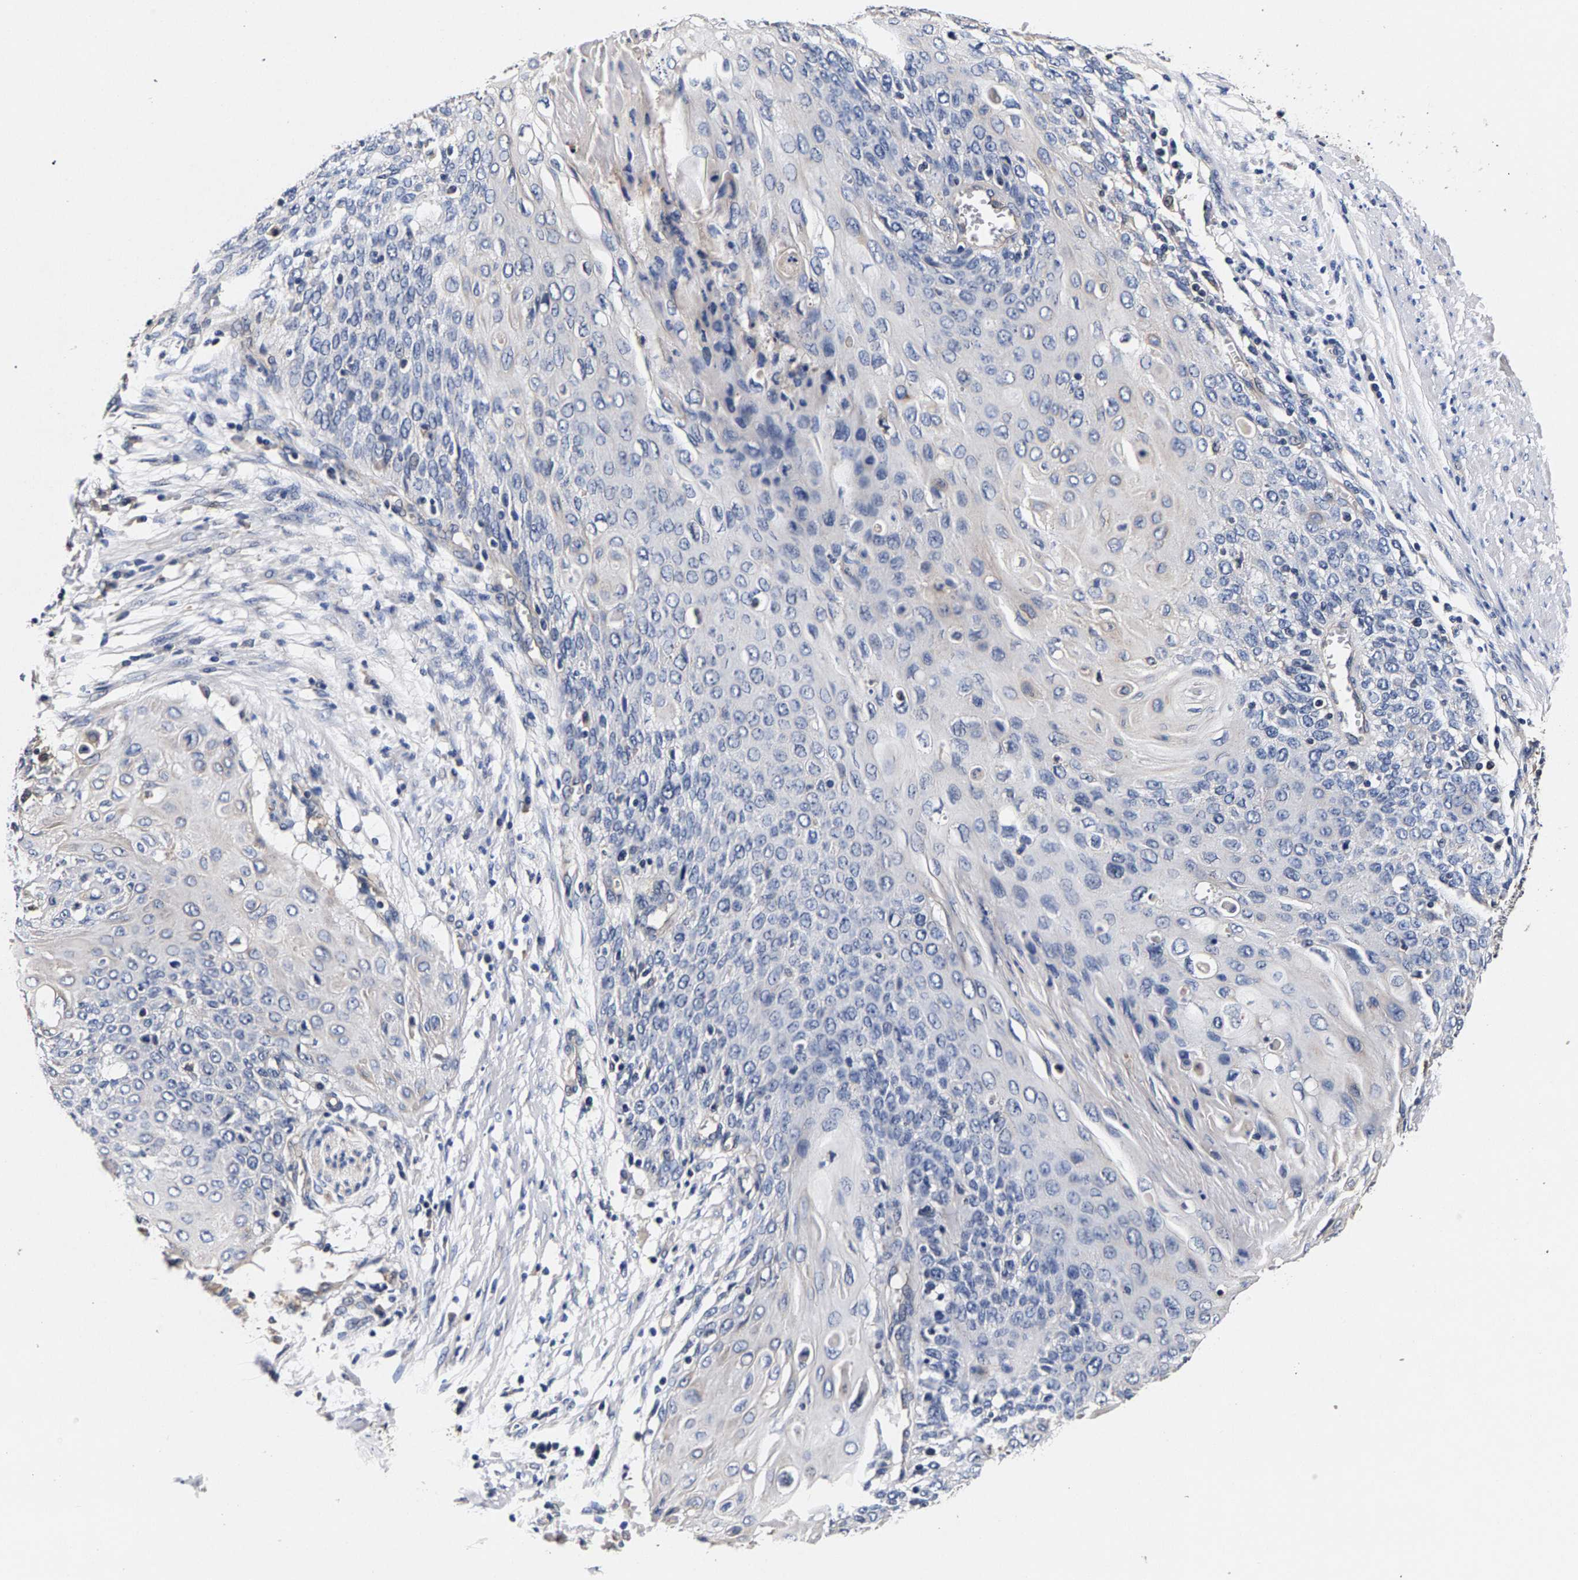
{"staining": {"intensity": "negative", "quantity": "none", "location": "none"}, "tissue": "cervical cancer", "cell_type": "Tumor cells", "image_type": "cancer", "snomed": [{"axis": "morphology", "description": "Squamous cell carcinoma, NOS"}, {"axis": "topography", "description": "Cervix"}], "caption": "A photomicrograph of cervical cancer stained for a protein displays no brown staining in tumor cells.", "gene": "MARCHF7", "patient": {"sex": "female", "age": 39}}